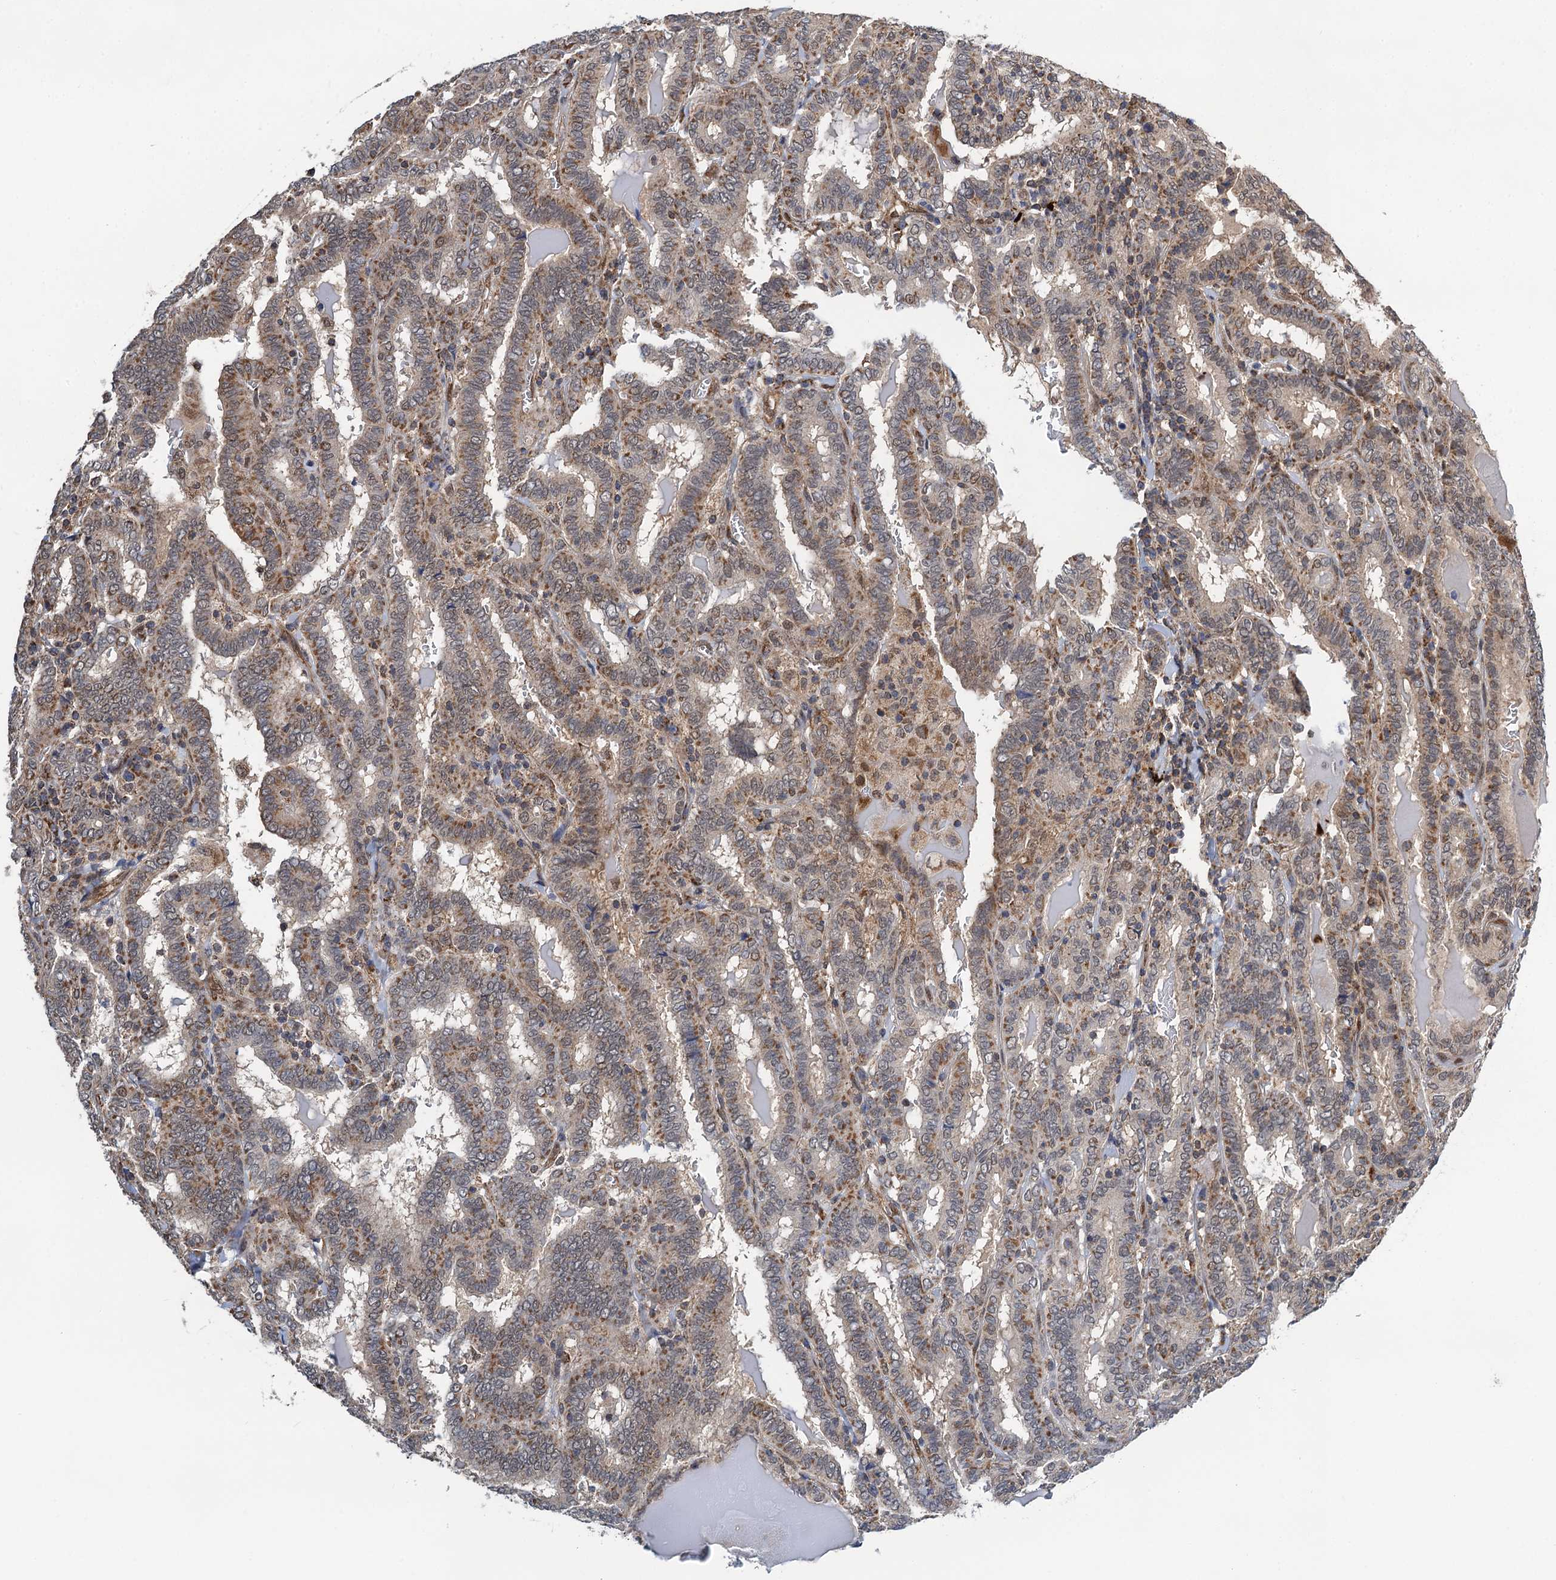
{"staining": {"intensity": "moderate", "quantity": "<25%", "location": "cytoplasmic/membranous"}, "tissue": "thyroid cancer", "cell_type": "Tumor cells", "image_type": "cancer", "snomed": [{"axis": "morphology", "description": "Papillary adenocarcinoma, NOS"}, {"axis": "topography", "description": "Thyroid gland"}], "caption": "About <25% of tumor cells in human thyroid cancer show moderate cytoplasmic/membranous protein staining as visualized by brown immunohistochemical staining.", "gene": "CMPK2", "patient": {"sex": "female", "age": 72}}